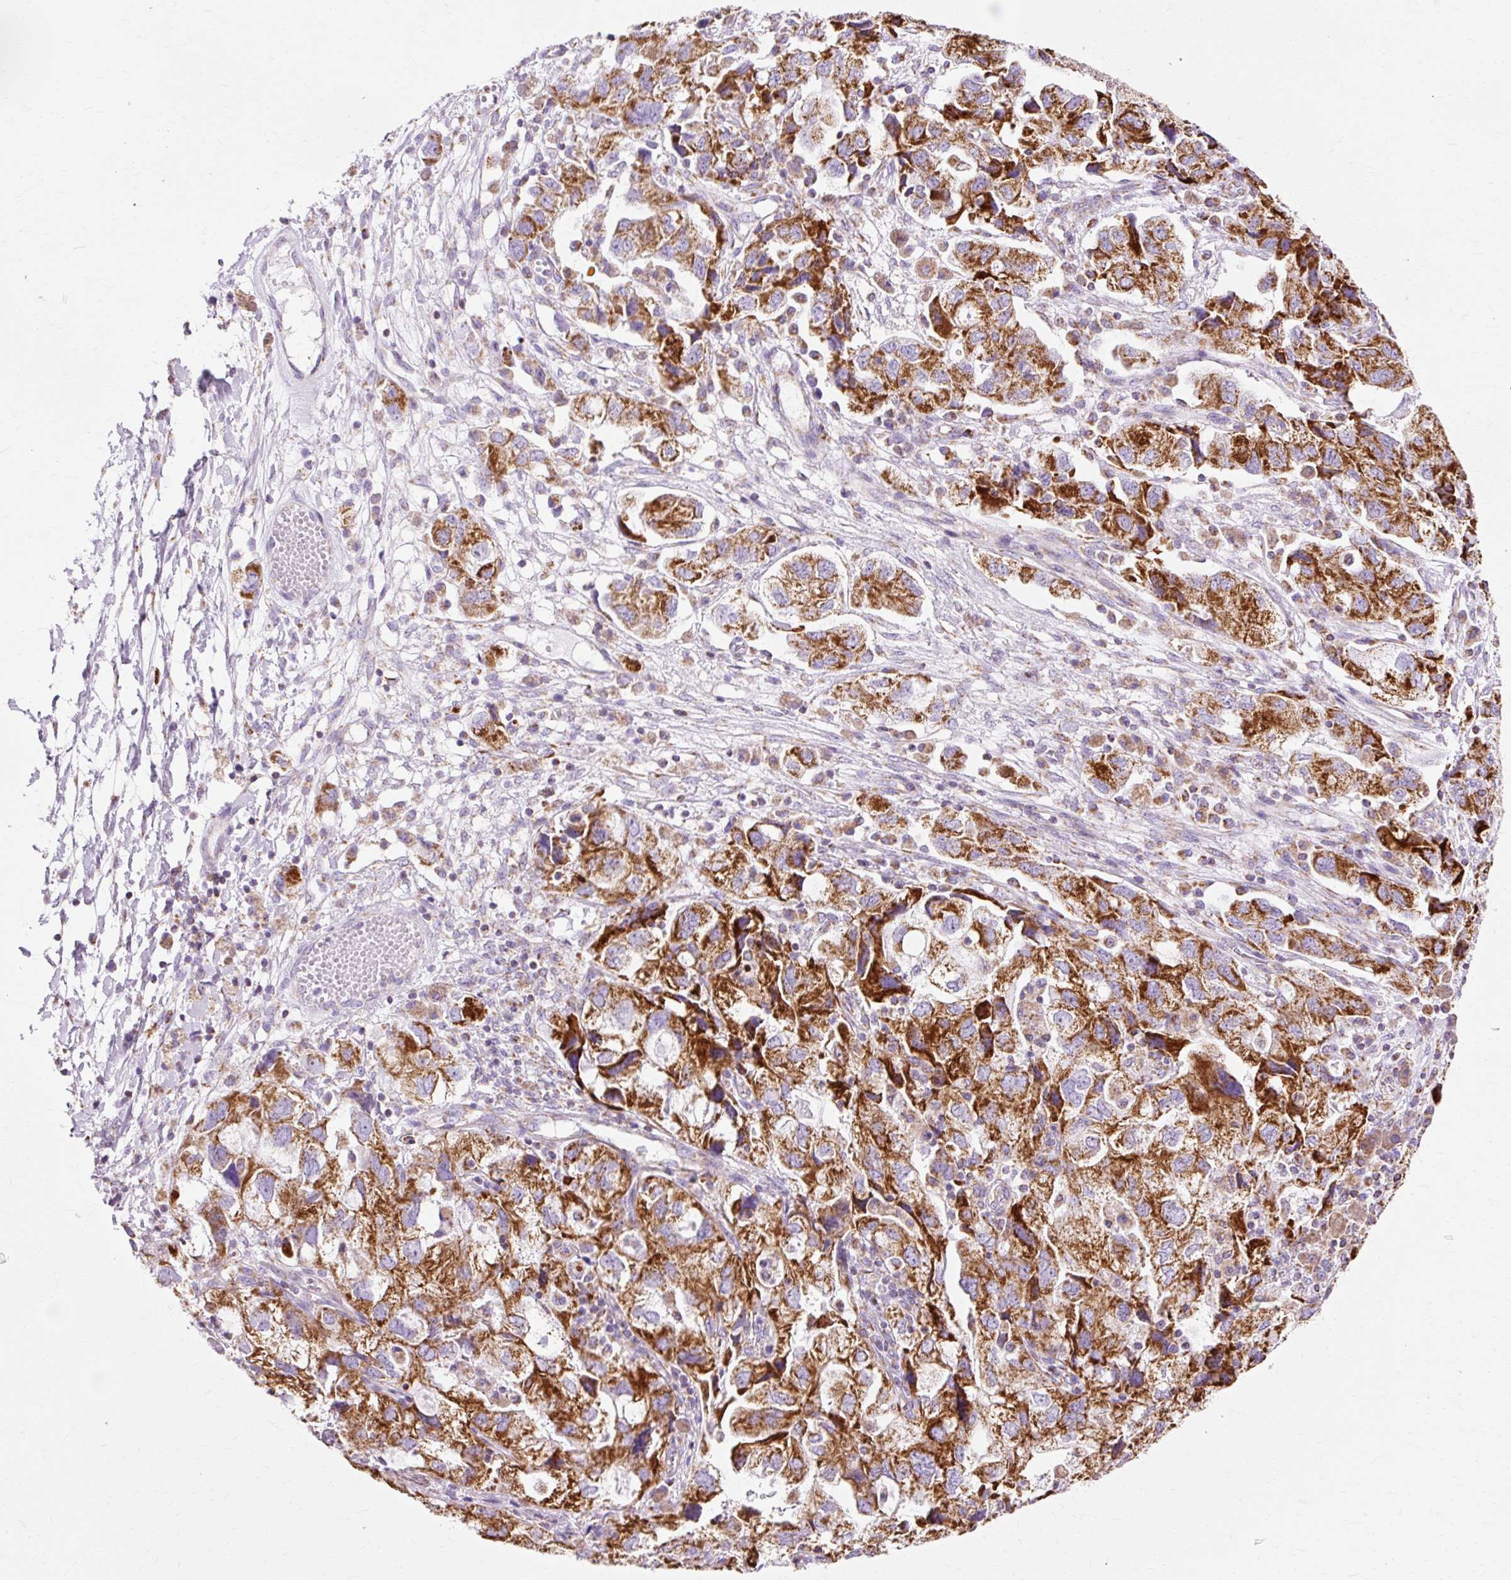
{"staining": {"intensity": "strong", "quantity": ">75%", "location": "cytoplasmic/membranous"}, "tissue": "ovarian cancer", "cell_type": "Tumor cells", "image_type": "cancer", "snomed": [{"axis": "morphology", "description": "Carcinoma, NOS"}, {"axis": "morphology", "description": "Cystadenocarcinoma, serous, NOS"}, {"axis": "topography", "description": "Ovary"}], "caption": "Protein staining reveals strong cytoplasmic/membranous staining in about >75% of tumor cells in serous cystadenocarcinoma (ovarian).", "gene": "ATP5PO", "patient": {"sex": "female", "age": 69}}